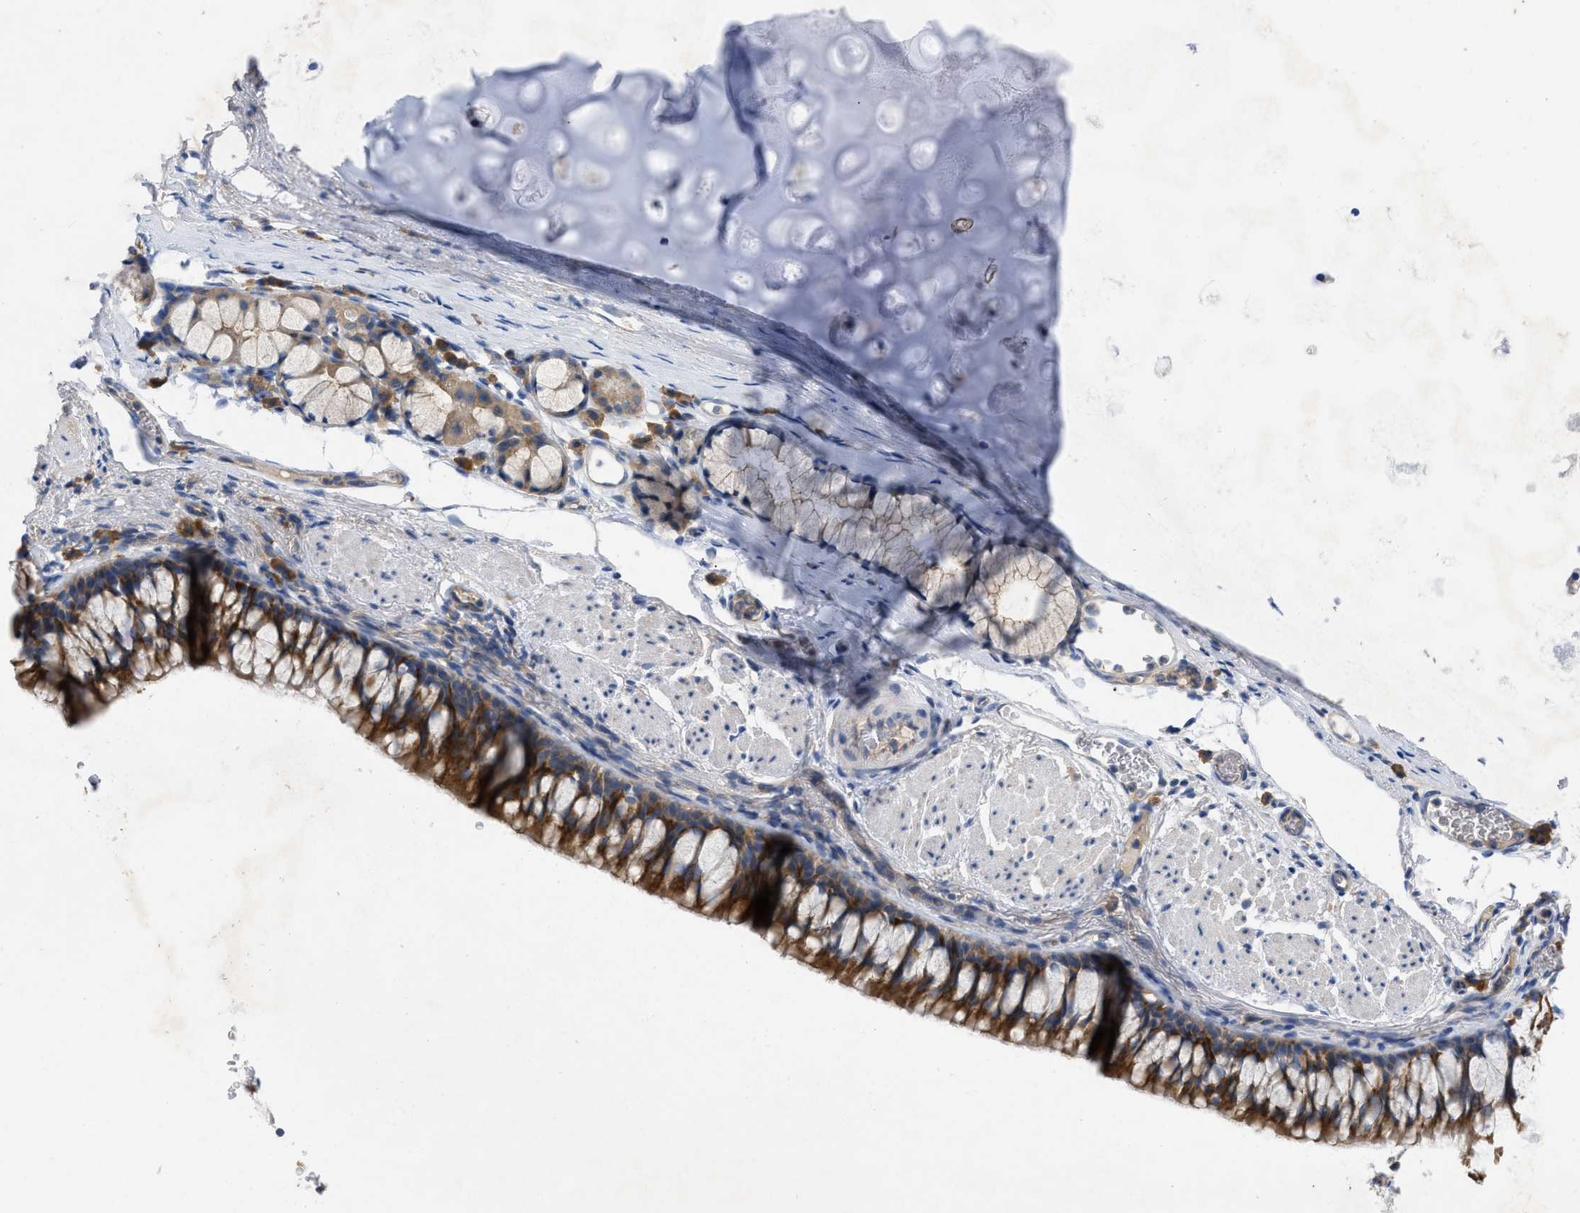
{"staining": {"intensity": "strong", "quantity": ">75%", "location": "cytoplasmic/membranous"}, "tissue": "bronchus", "cell_type": "Respiratory epithelial cells", "image_type": "normal", "snomed": [{"axis": "morphology", "description": "Normal tissue, NOS"}, {"axis": "topography", "description": "Cartilage tissue"}, {"axis": "topography", "description": "Bronchus"}], "caption": "Brown immunohistochemical staining in benign human bronchus displays strong cytoplasmic/membranous expression in about >75% of respiratory epithelial cells.", "gene": "TMEM131", "patient": {"sex": "female", "age": 53}}